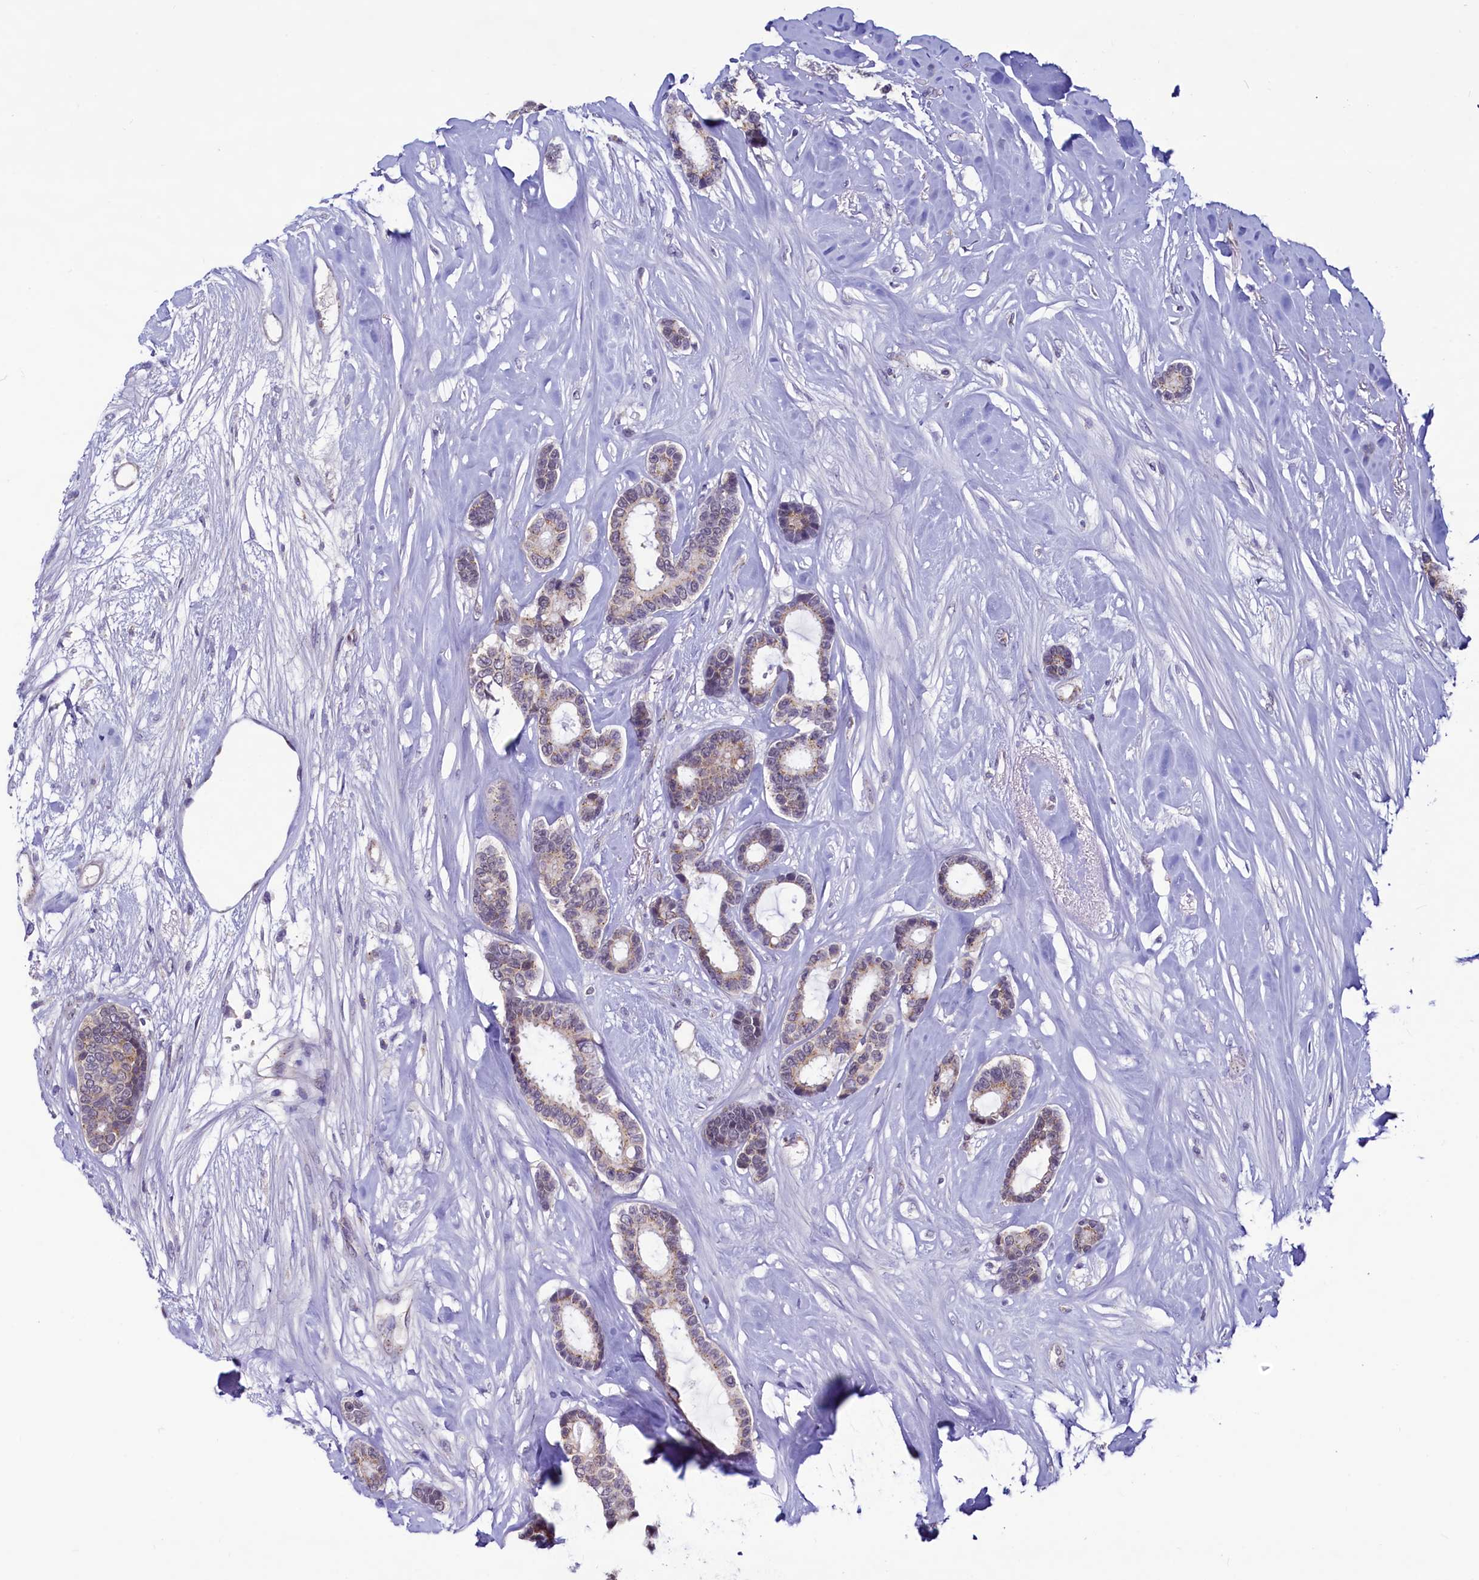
{"staining": {"intensity": "weak", "quantity": "25%-75%", "location": "cytoplasmic/membranous"}, "tissue": "breast cancer", "cell_type": "Tumor cells", "image_type": "cancer", "snomed": [{"axis": "morphology", "description": "Duct carcinoma"}, {"axis": "topography", "description": "Breast"}], "caption": "Immunohistochemical staining of human breast cancer shows weak cytoplasmic/membranous protein positivity in about 25%-75% of tumor cells.", "gene": "SEC24C", "patient": {"sex": "female", "age": 87}}